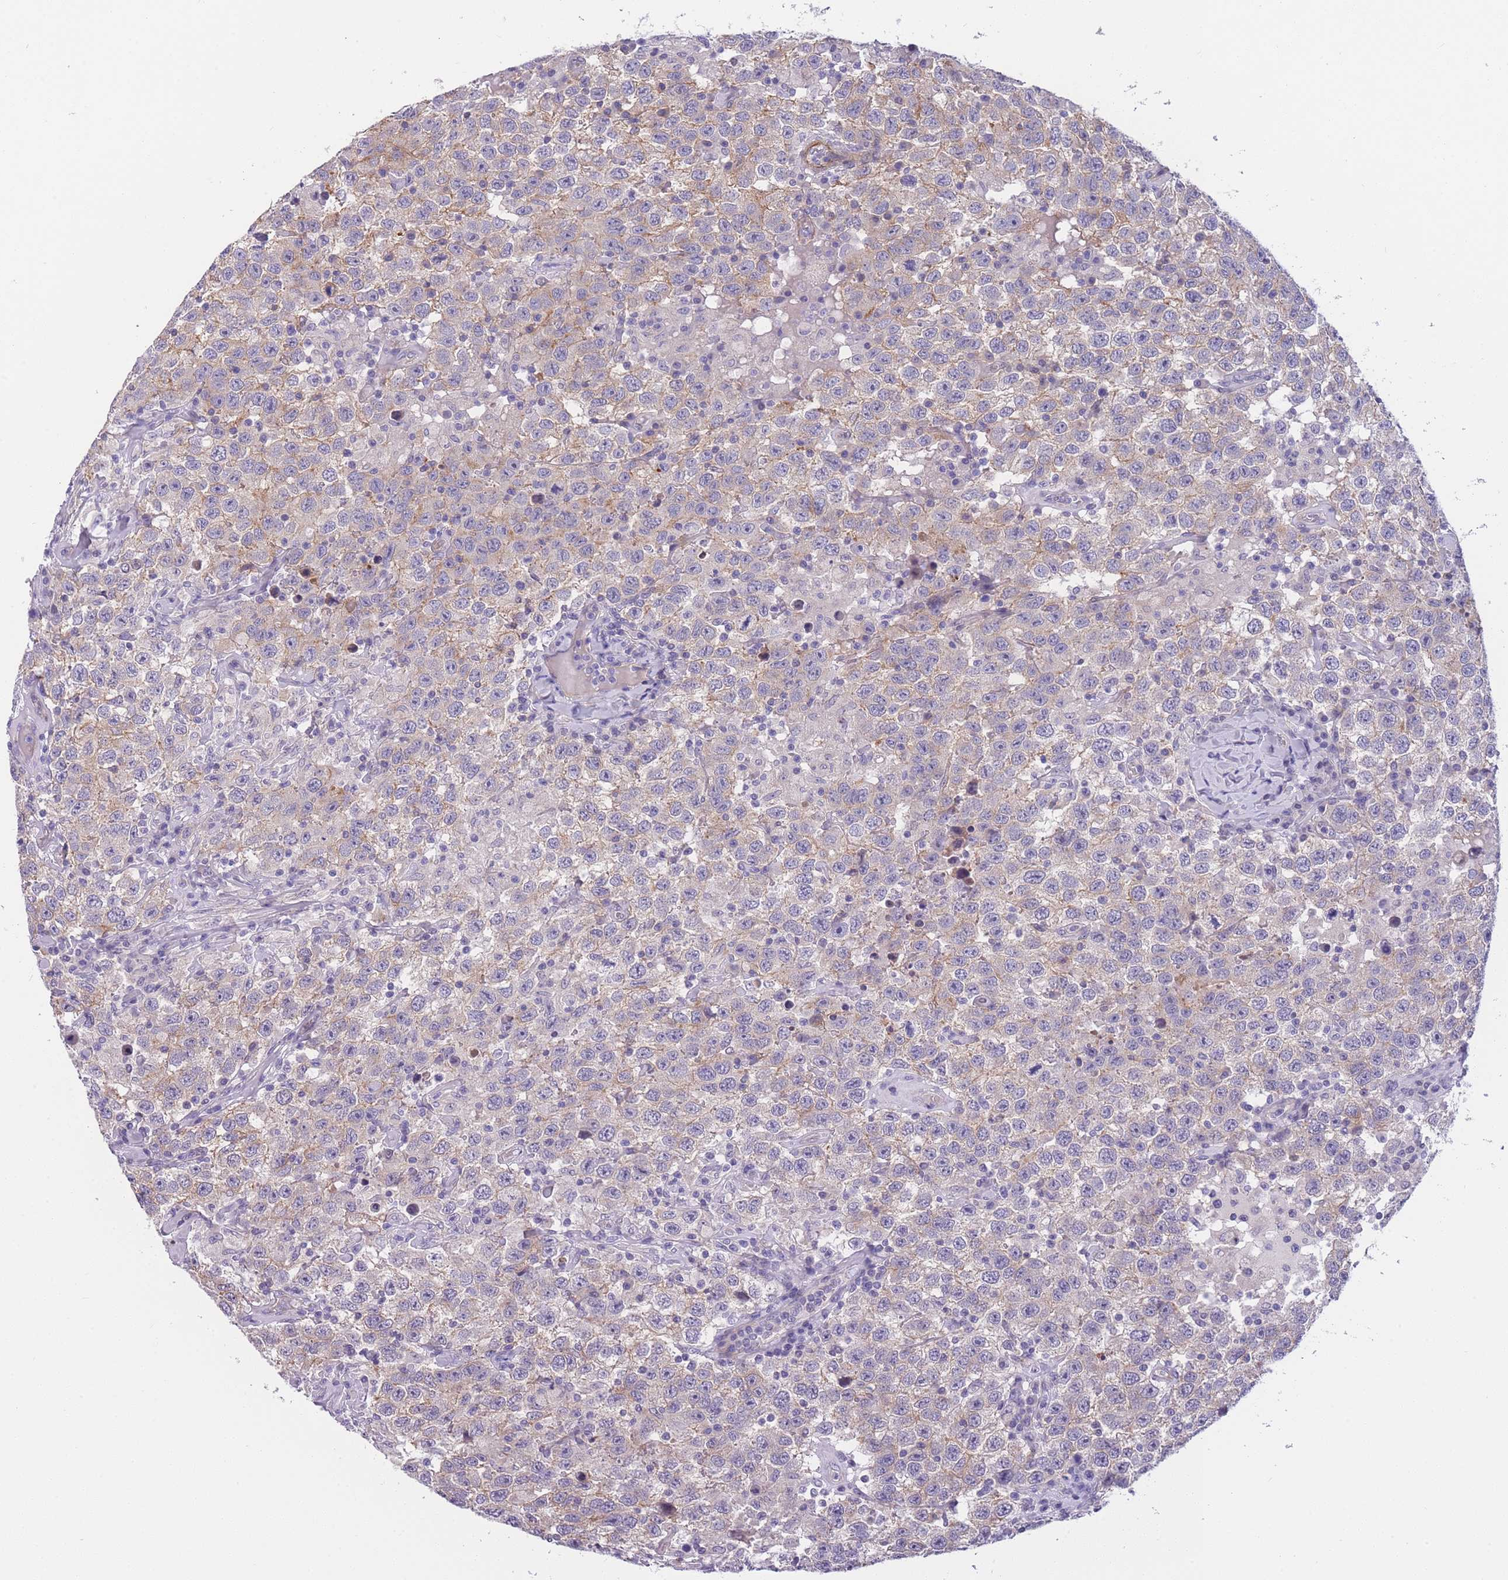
{"staining": {"intensity": "negative", "quantity": "none", "location": "none"}, "tissue": "testis cancer", "cell_type": "Tumor cells", "image_type": "cancer", "snomed": [{"axis": "morphology", "description": "Seminoma, NOS"}, {"axis": "topography", "description": "Testis"}], "caption": "This micrograph is of testis cancer (seminoma) stained with immunohistochemistry (IHC) to label a protein in brown with the nuclei are counter-stained blue. There is no expression in tumor cells.", "gene": "FAM124A", "patient": {"sex": "male", "age": 41}}